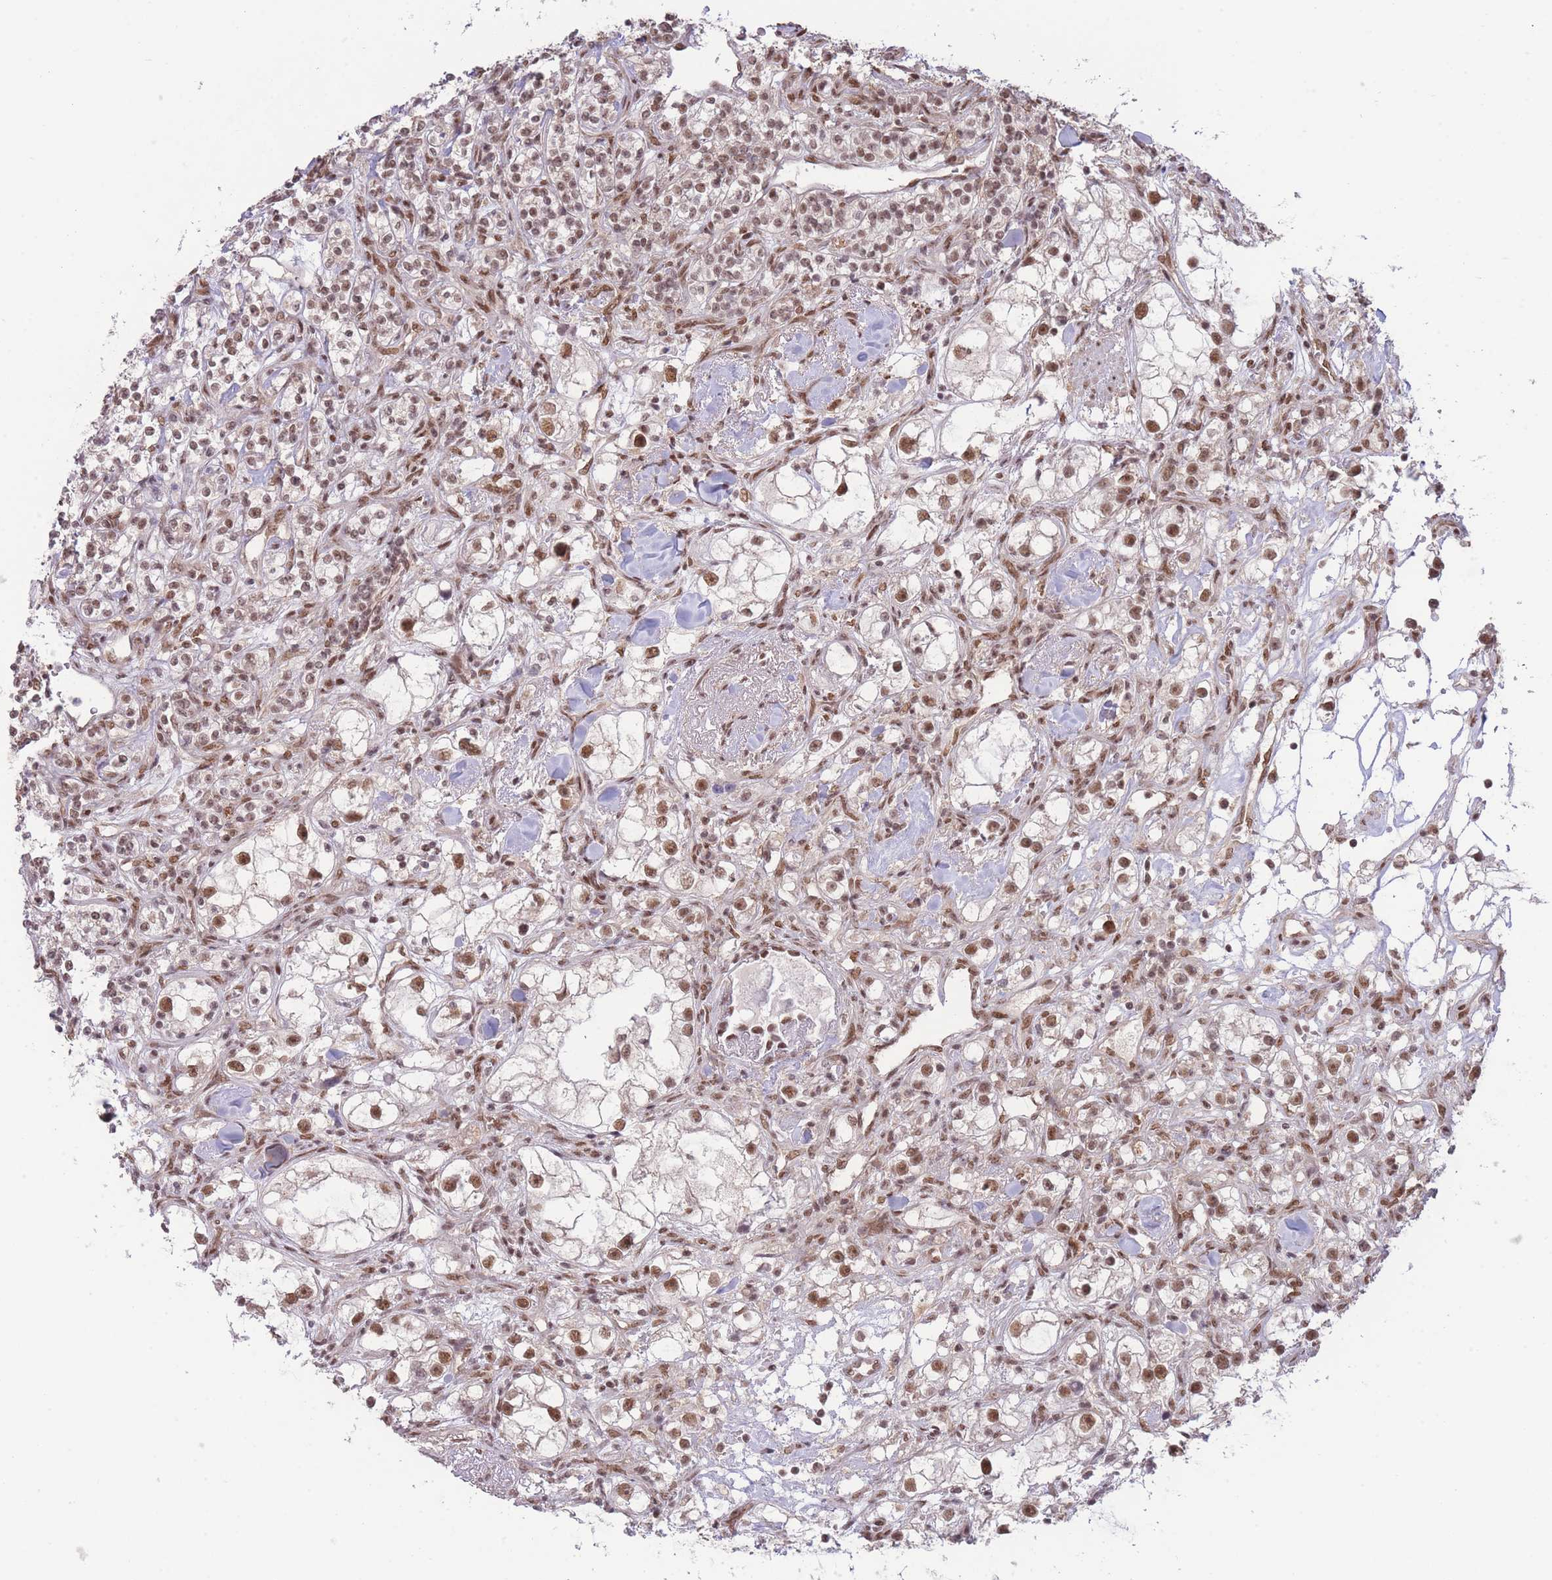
{"staining": {"intensity": "moderate", "quantity": ">75%", "location": "nuclear"}, "tissue": "renal cancer", "cell_type": "Tumor cells", "image_type": "cancer", "snomed": [{"axis": "morphology", "description": "Adenocarcinoma, NOS"}, {"axis": "topography", "description": "Kidney"}], "caption": "Immunohistochemistry (IHC) (DAB (3,3'-diaminobenzidine)) staining of adenocarcinoma (renal) exhibits moderate nuclear protein expression in about >75% of tumor cells.", "gene": "CARD8", "patient": {"sex": "male", "age": 77}}